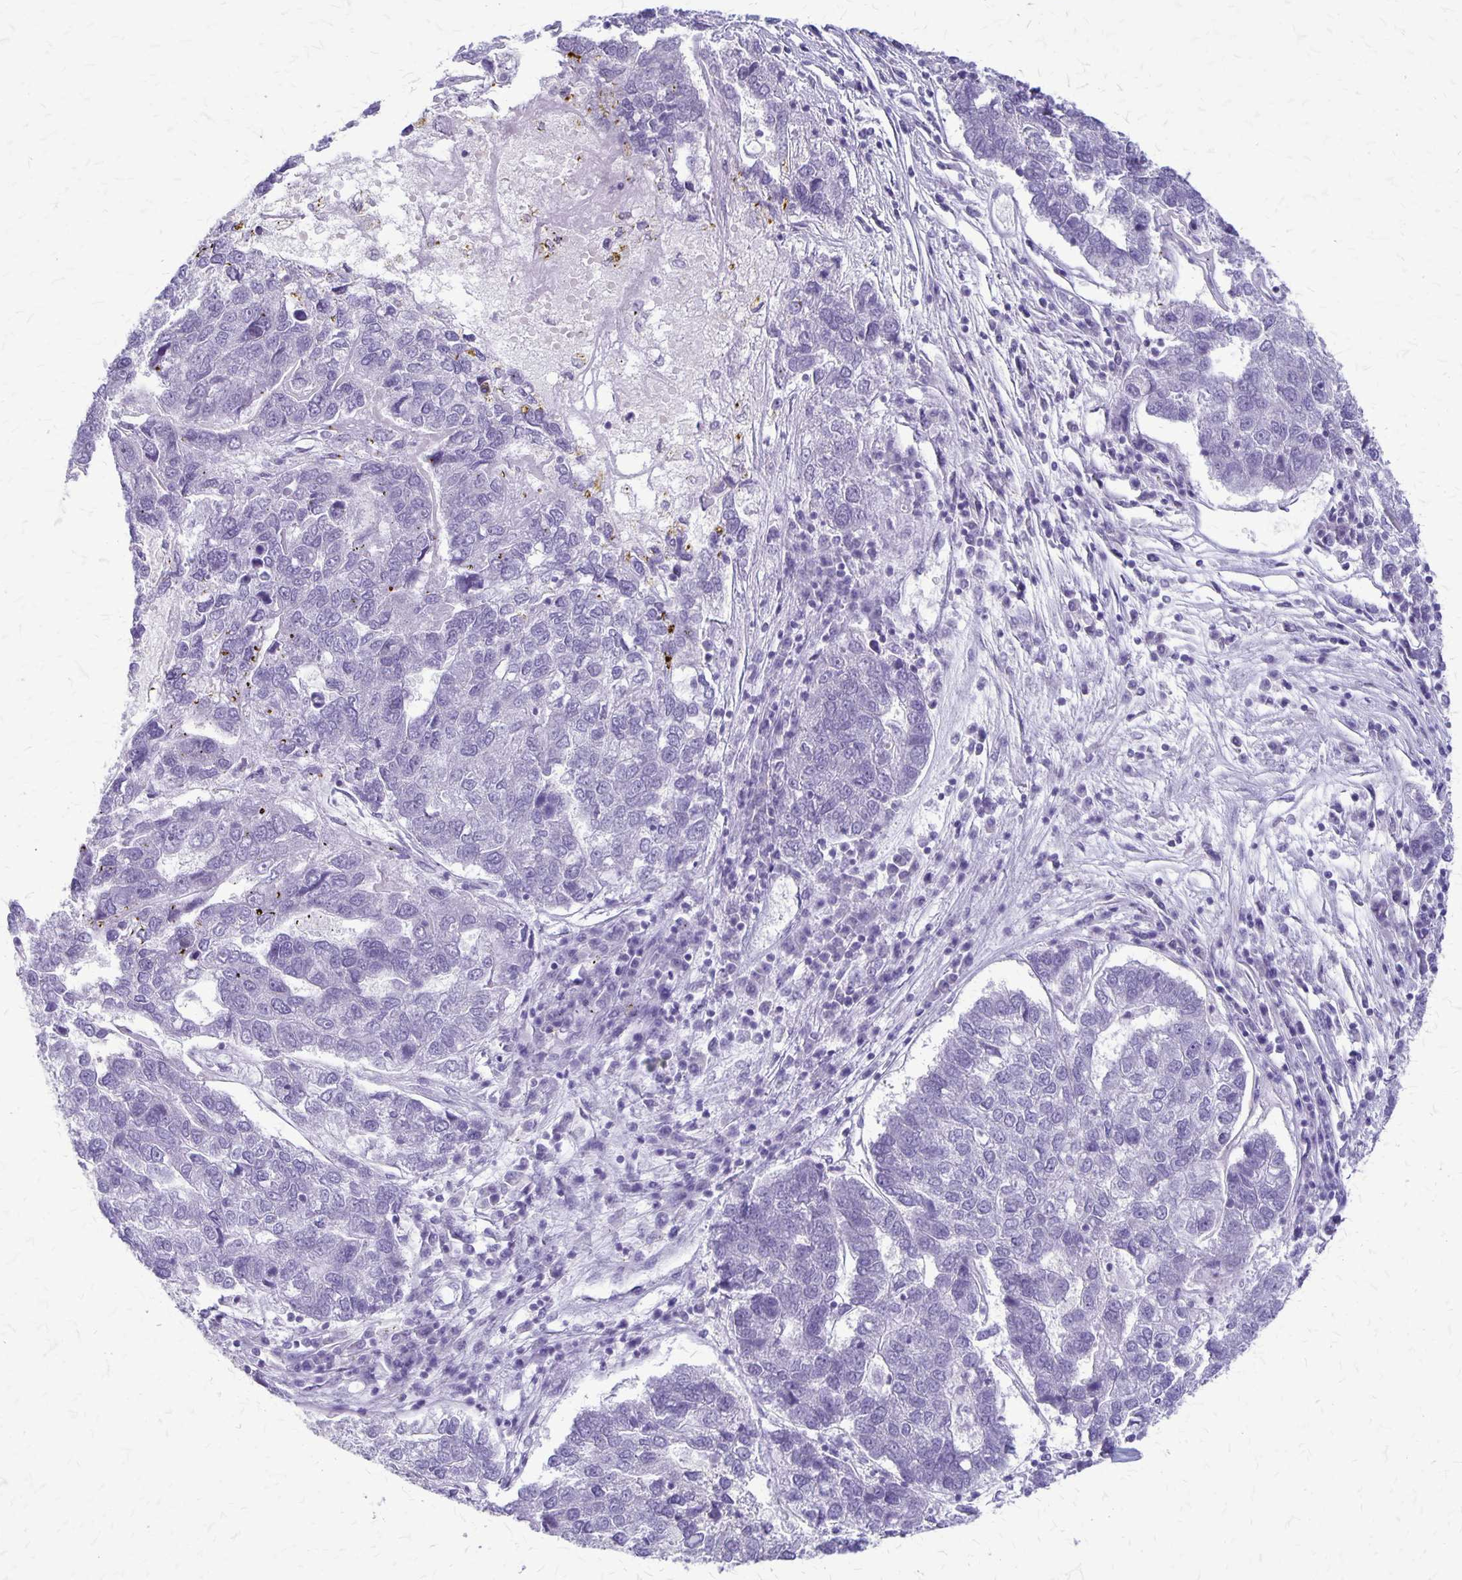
{"staining": {"intensity": "negative", "quantity": "none", "location": "none"}, "tissue": "pancreatic cancer", "cell_type": "Tumor cells", "image_type": "cancer", "snomed": [{"axis": "morphology", "description": "Adenocarcinoma, NOS"}, {"axis": "topography", "description": "Pancreas"}], "caption": "This micrograph is of adenocarcinoma (pancreatic) stained with immunohistochemistry (IHC) to label a protein in brown with the nuclei are counter-stained blue. There is no positivity in tumor cells. (IHC, brightfield microscopy, high magnification).", "gene": "PLXNB3", "patient": {"sex": "female", "age": 61}}